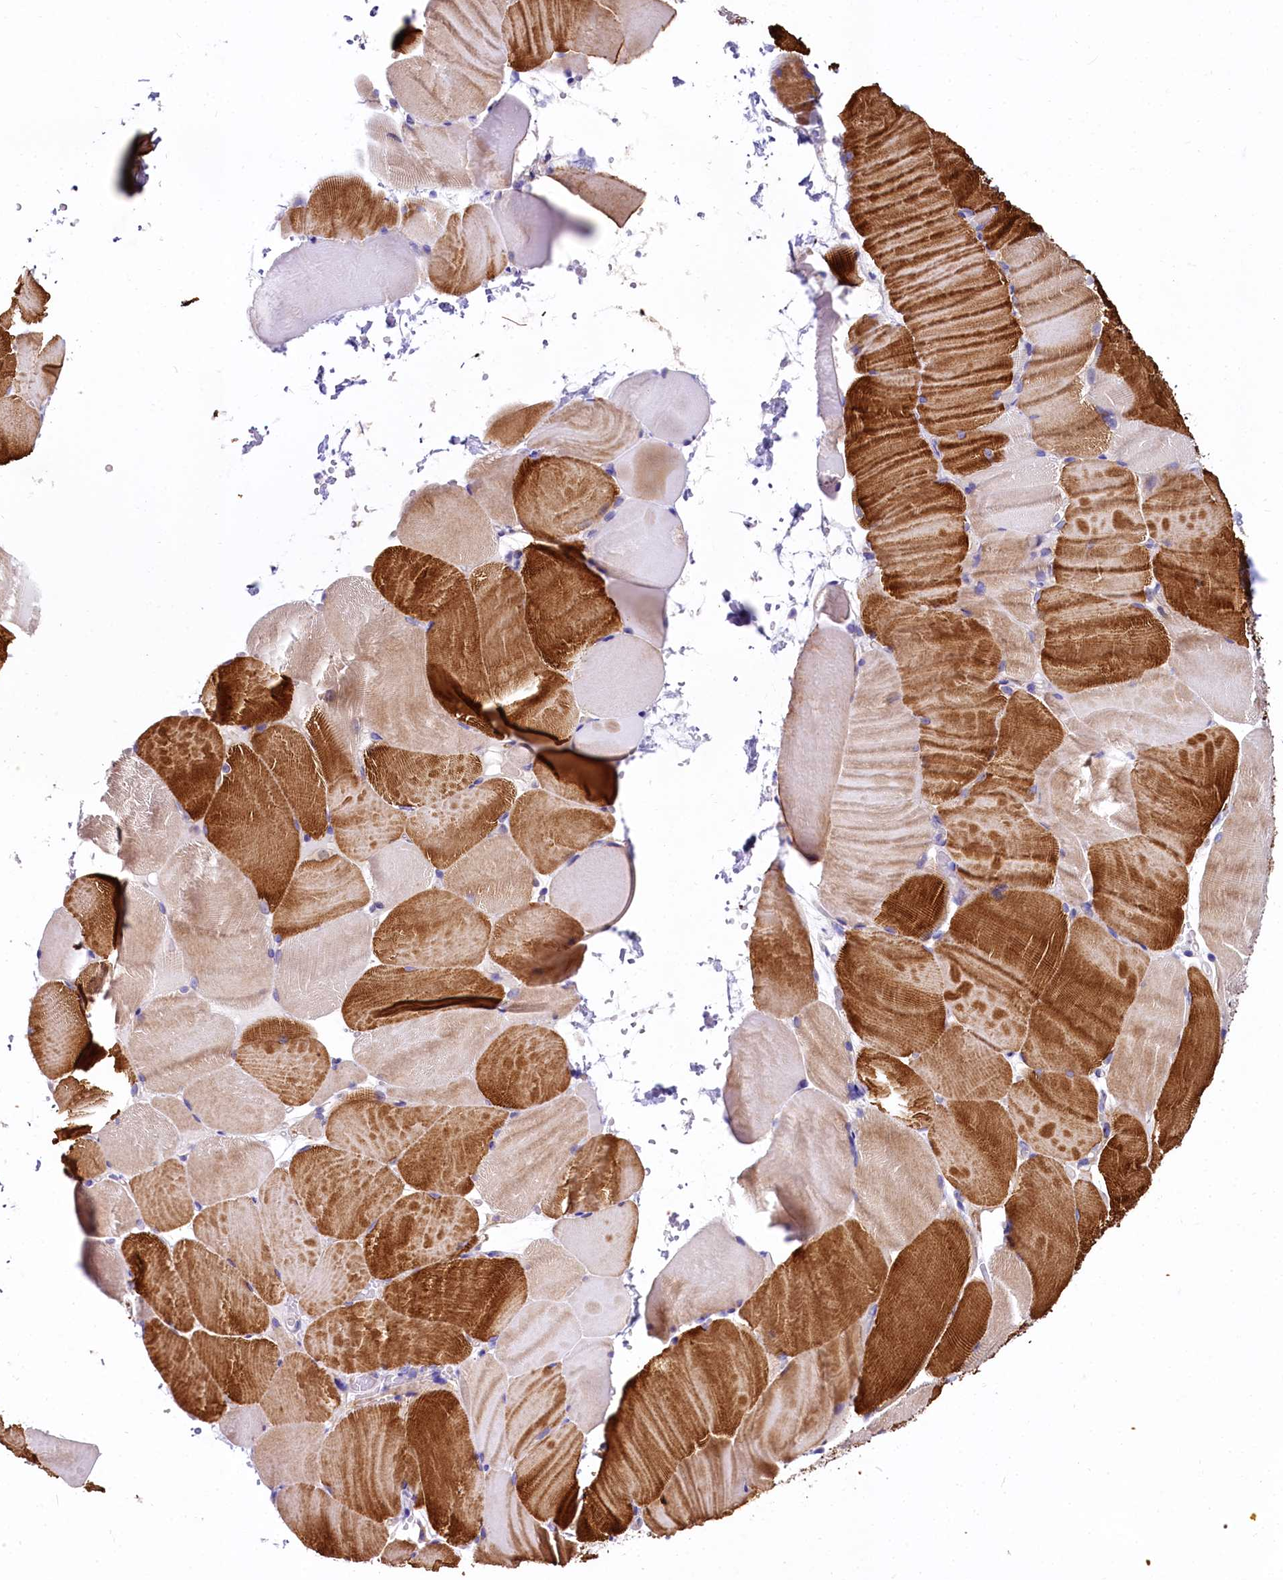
{"staining": {"intensity": "strong", "quantity": "25%-75%", "location": "cytoplasmic/membranous"}, "tissue": "skeletal muscle", "cell_type": "Myocytes", "image_type": "normal", "snomed": [{"axis": "morphology", "description": "Normal tissue, NOS"}, {"axis": "topography", "description": "Skeletal muscle"}, {"axis": "topography", "description": "Parathyroid gland"}], "caption": "Immunohistochemistry image of normal skeletal muscle: skeletal muscle stained using immunohistochemistry (IHC) shows high levels of strong protein expression localized specifically in the cytoplasmic/membranous of myocytes, appearing as a cytoplasmic/membranous brown color.", "gene": "QARS1", "patient": {"sex": "female", "age": 37}}